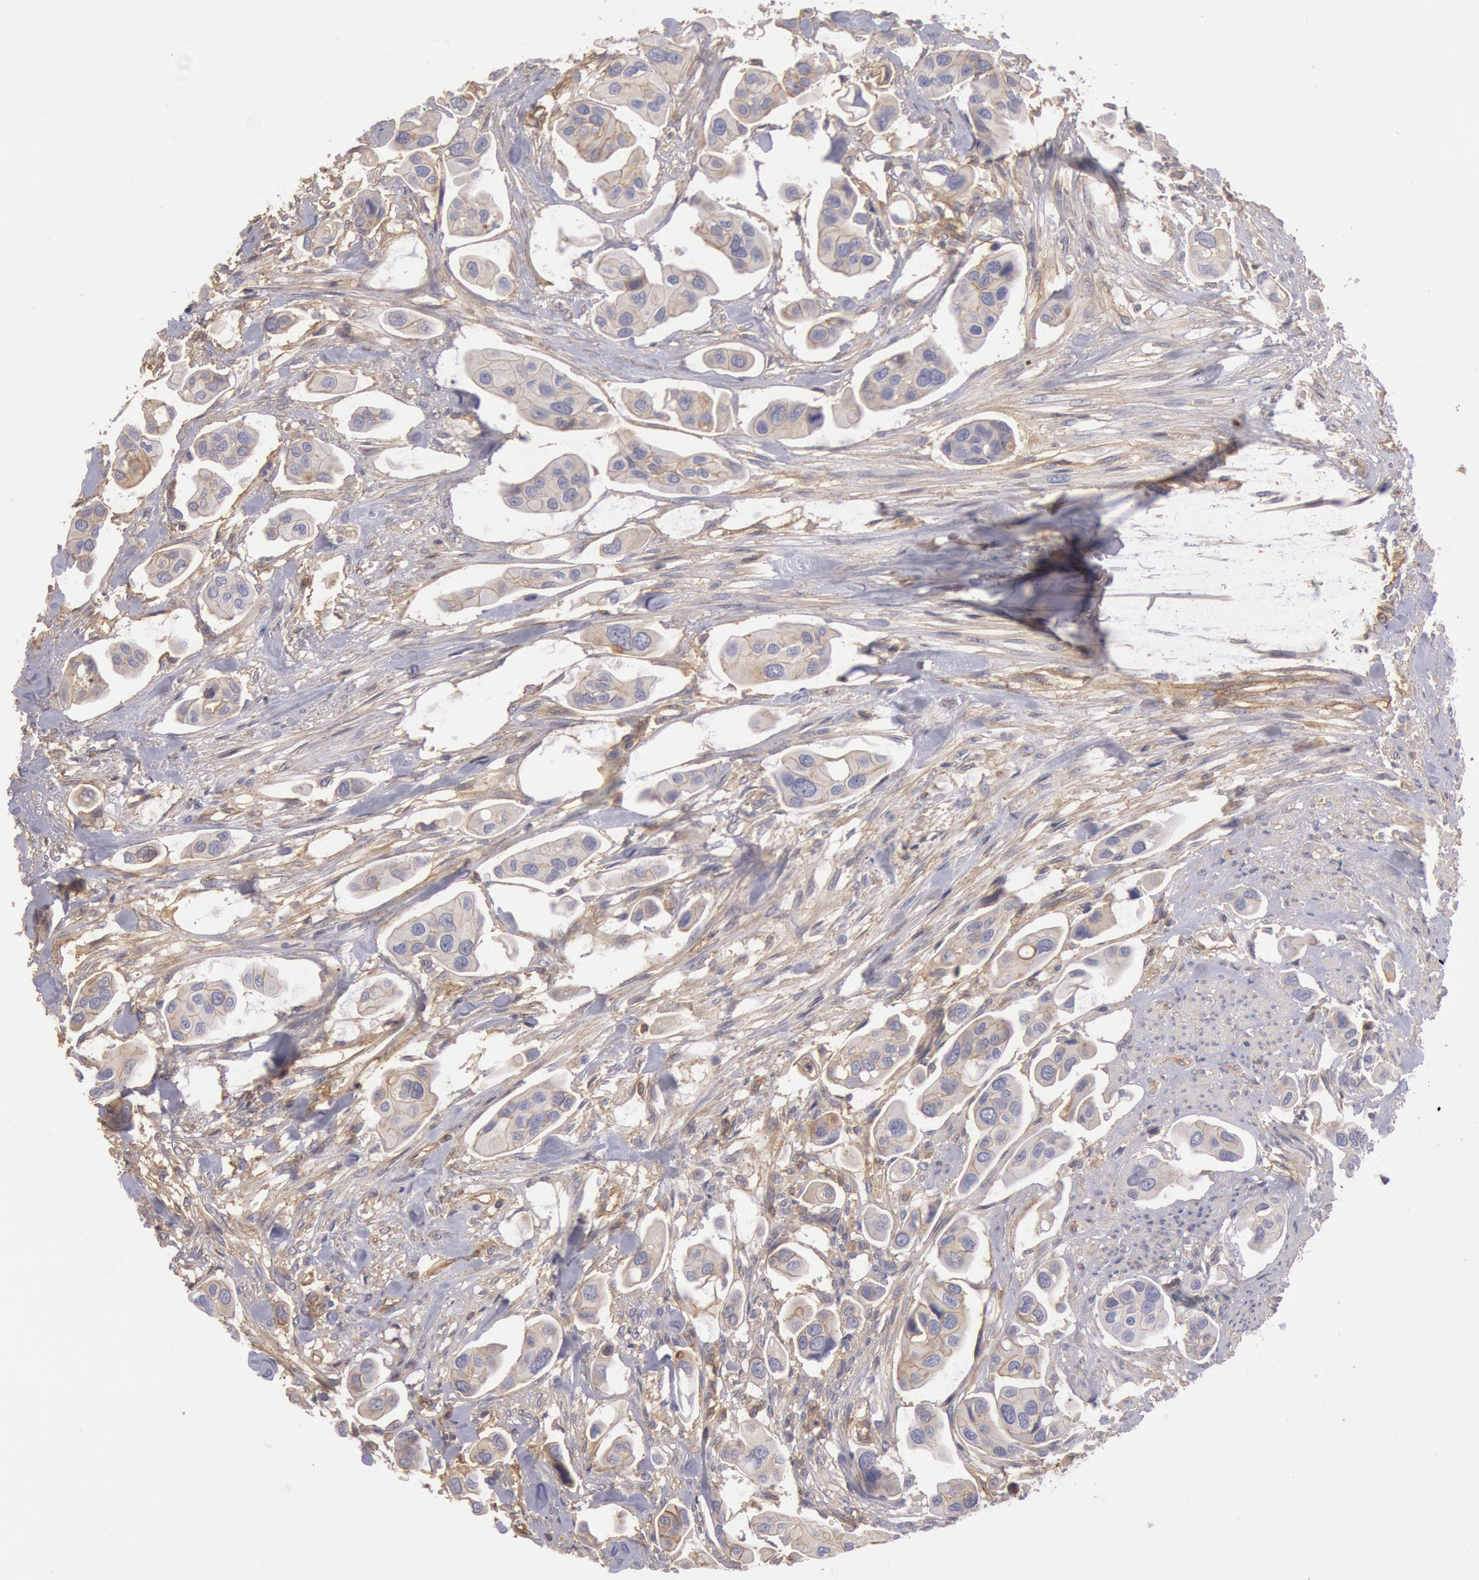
{"staining": {"intensity": "moderate", "quantity": ">75%", "location": "cytoplasmic/membranous"}, "tissue": "urothelial cancer", "cell_type": "Tumor cells", "image_type": "cancer", "snomed": [{"axis": "morphology", "description": "Adenocarcinoma, NOS"}, {"axis": "topography", "description": "Urinary bladder"}], "caption": "An immunohistochemistry histopathology image of neoplastic tissue is shown. Protein staining in brown highlights moderate cytoplasmic/membranous positivity in adenocarcinoma within tumor cells.", "gene": "SNAP23", "patient": {"sex": "male", "age": 61}}